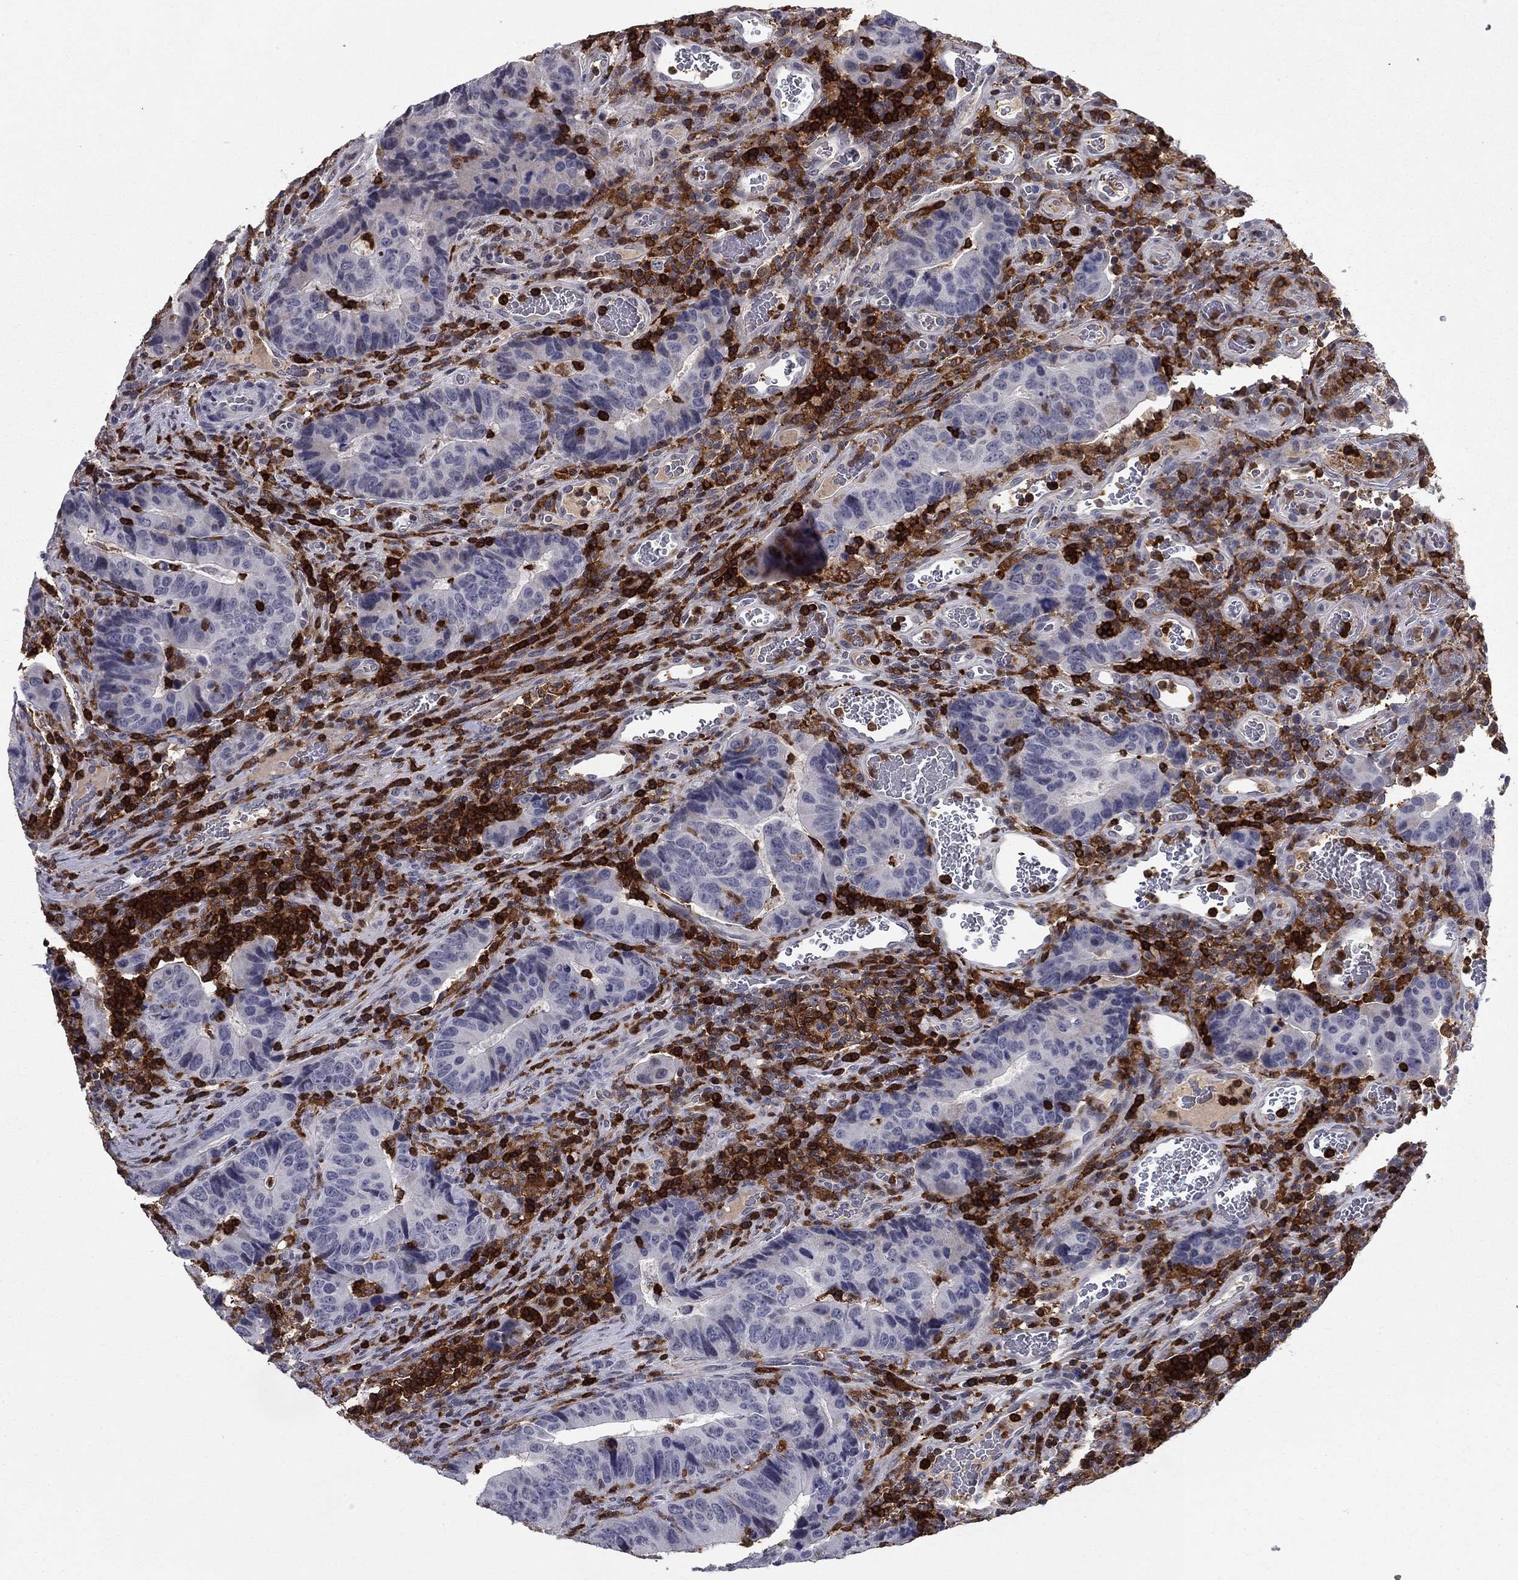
{"staining": {"intensity": "negative", "quantity": "none", "location": "none"}, "tissue": "colorectal cancer", "cell_type": "Tumor cells", "image_type": "cancer", "snomed": [{"axis": "morphology", "description": "Adenocarcinoma, NOS"}, {"axis": "topography", "description": "Colon"}], "caption": "An image of adenocarcinoma (colorectal) stained for a protein shows no brown staining in tumor cells. Brightfield microscopy of immunohistochemistry stained with DAB (brown) and hematoxylin (blue), captured at high magnification.", "gene": "PLCB2", "patient": {"sex": "female", "age": 56}}